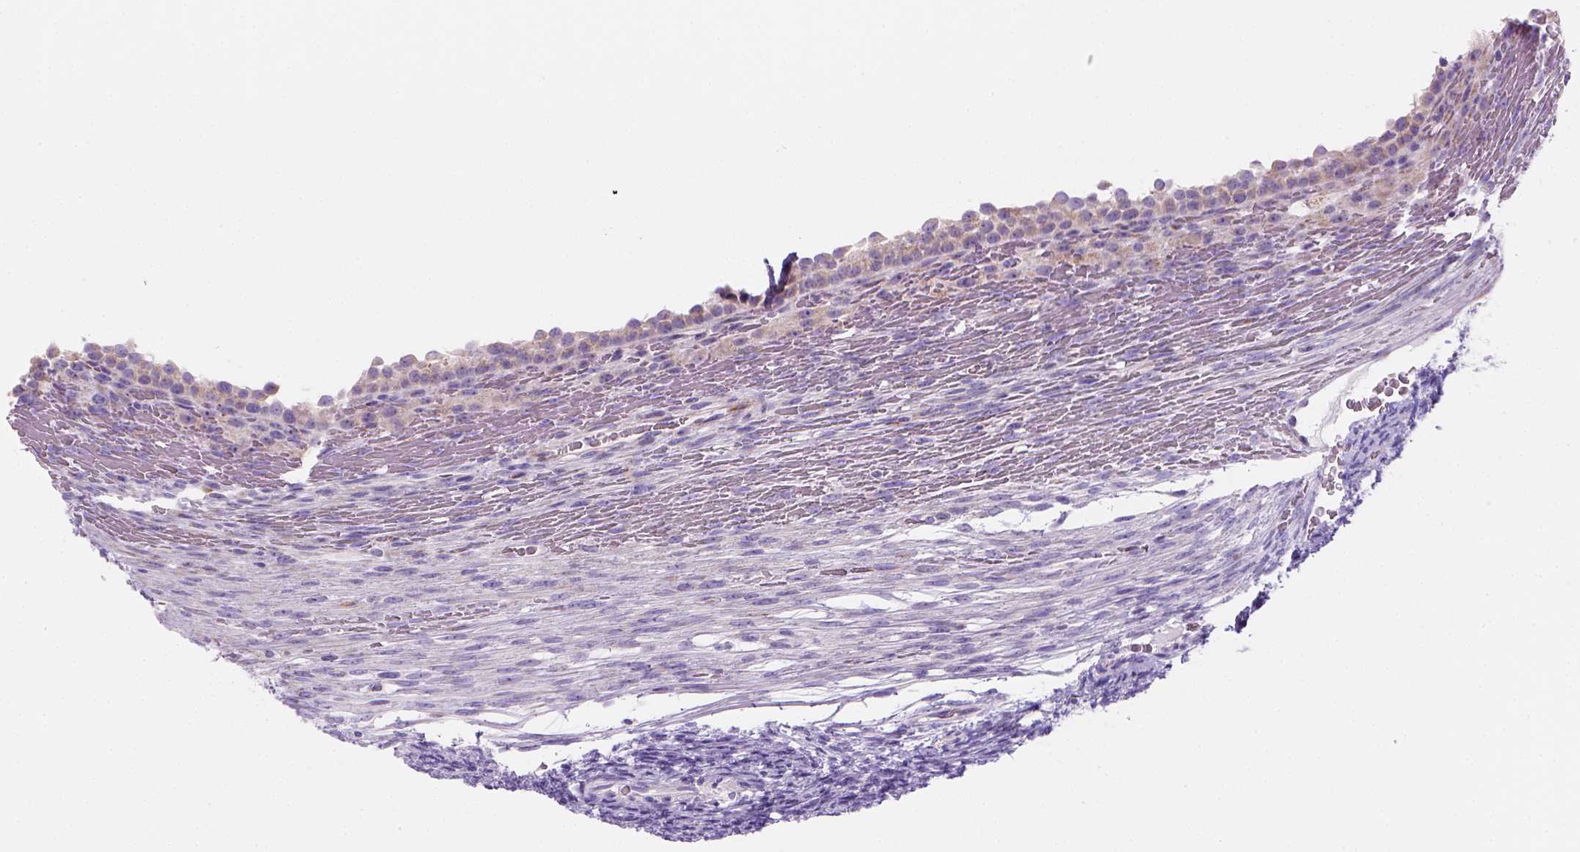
{"staining": {"intensity": "moderate", "quantity": ">75%", "location": "cytoplasmic/membranous"}, "tissue": "ovary", "cell_type": "Follicle cells", "image_type": "normal", "snomed": [{"axis": "morphology", "description": "Normal tissue, NOS"}, {"axis": "topography", "description": "Ovary"}], "caption": "Ovary stained with immunohistochemistry (IHC) shows moderate cytoplasmic/membranous expression in about >75% of follicle cells. (brown staining indicates protein expression, while blue staining denotes nuclei).", "gene": "CES2", "patient": {"sex": "female", "age": 34}}